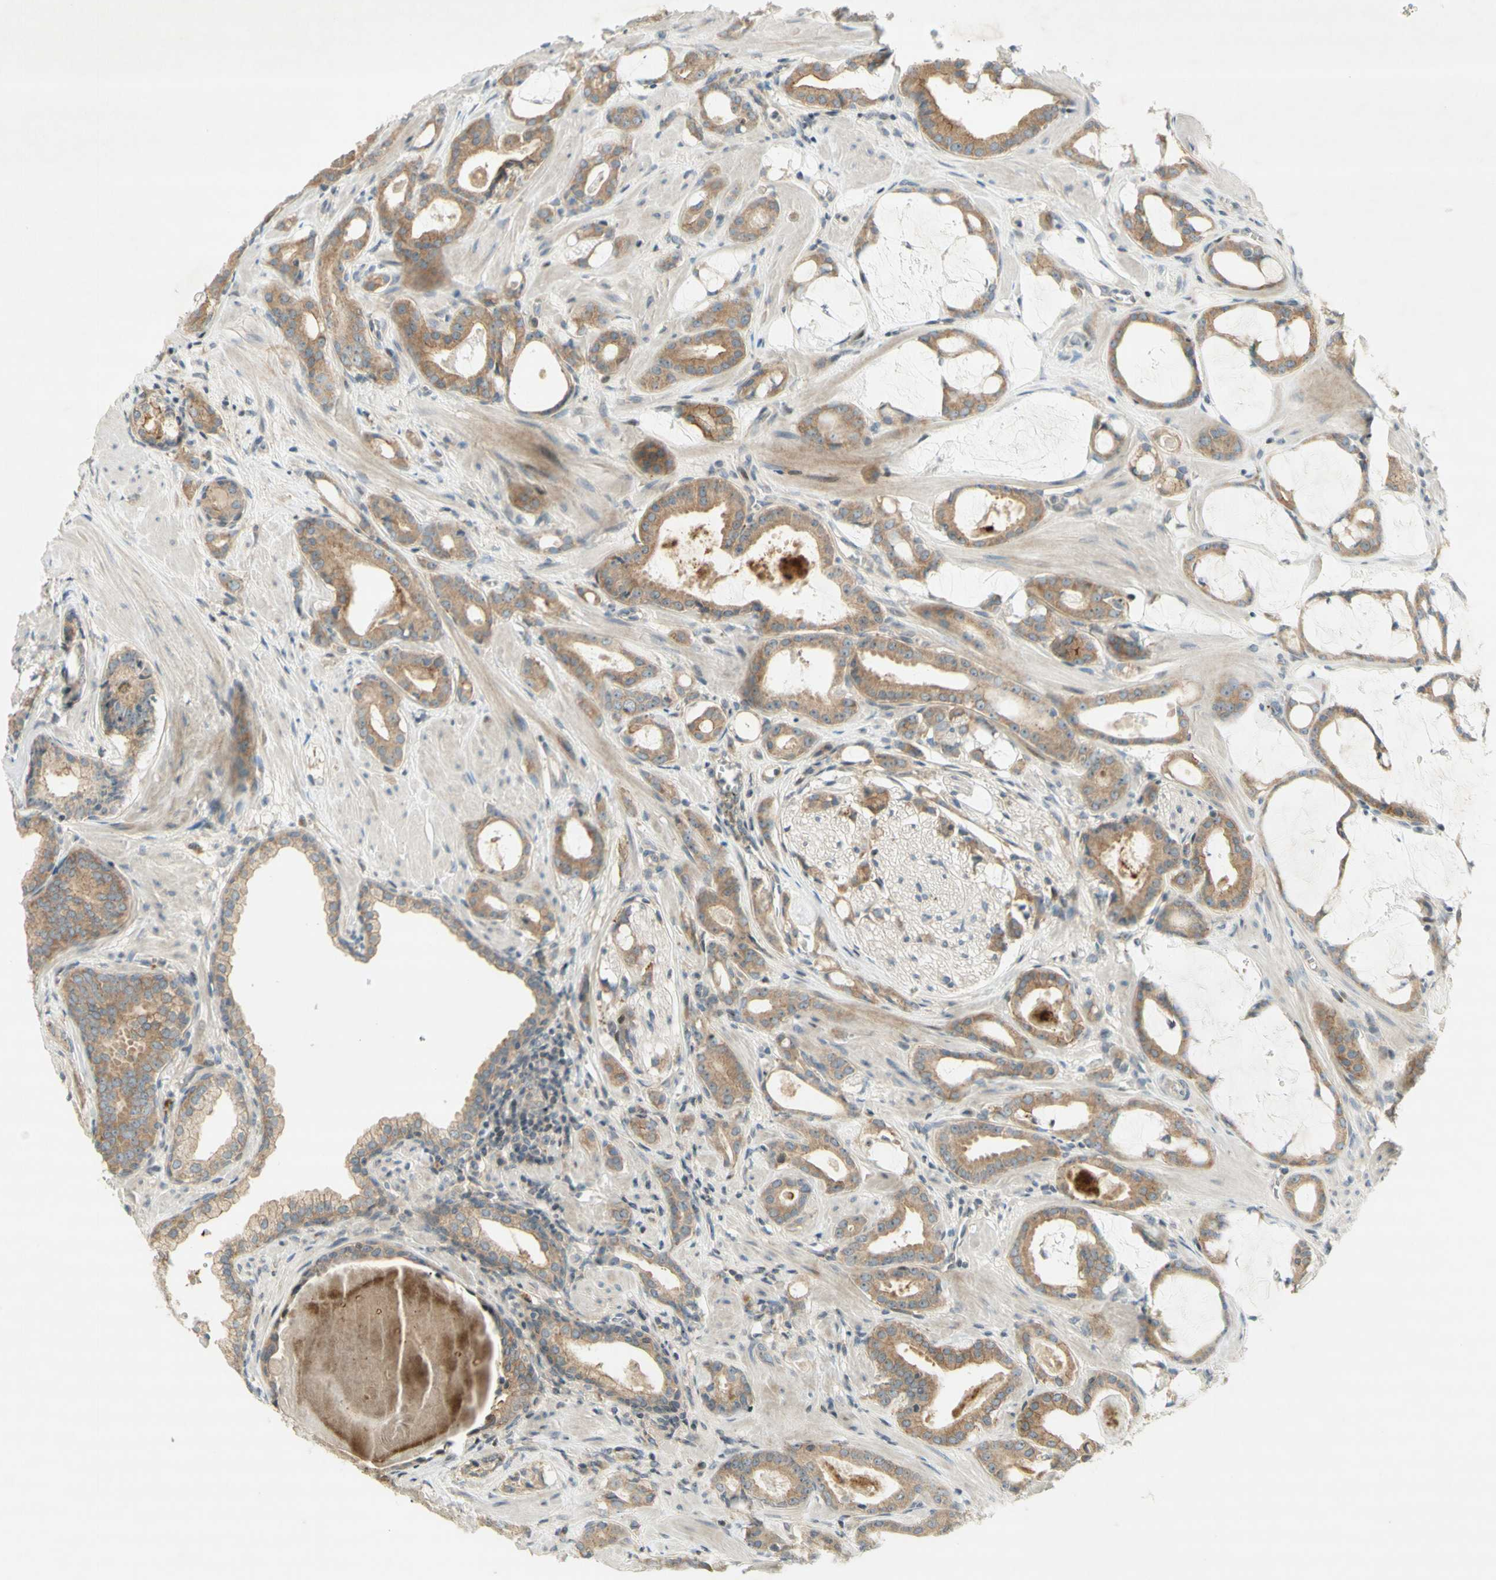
{"staining": {"intensity": "moderate", "quantity": "25%-75%", "location": "cytoplasmic/membranous"}, "tissue": "prostate cancer", "cell_type": "Tumor cells", "image_type": "cancer", "snomed": [{"axis": "morphology", "description": "Adenocarcinoma, Low grade"}, {"axis": "topography", "description": "Prostate"}], "caption": "A histopathology image of prostate low-grade adenocarcinoma stained for a protein shows moderate cytoplasmic/membranous brown staining in tumor cells.", "gene": "ETF1", "patient": {"sex": "male", "age": 53}}